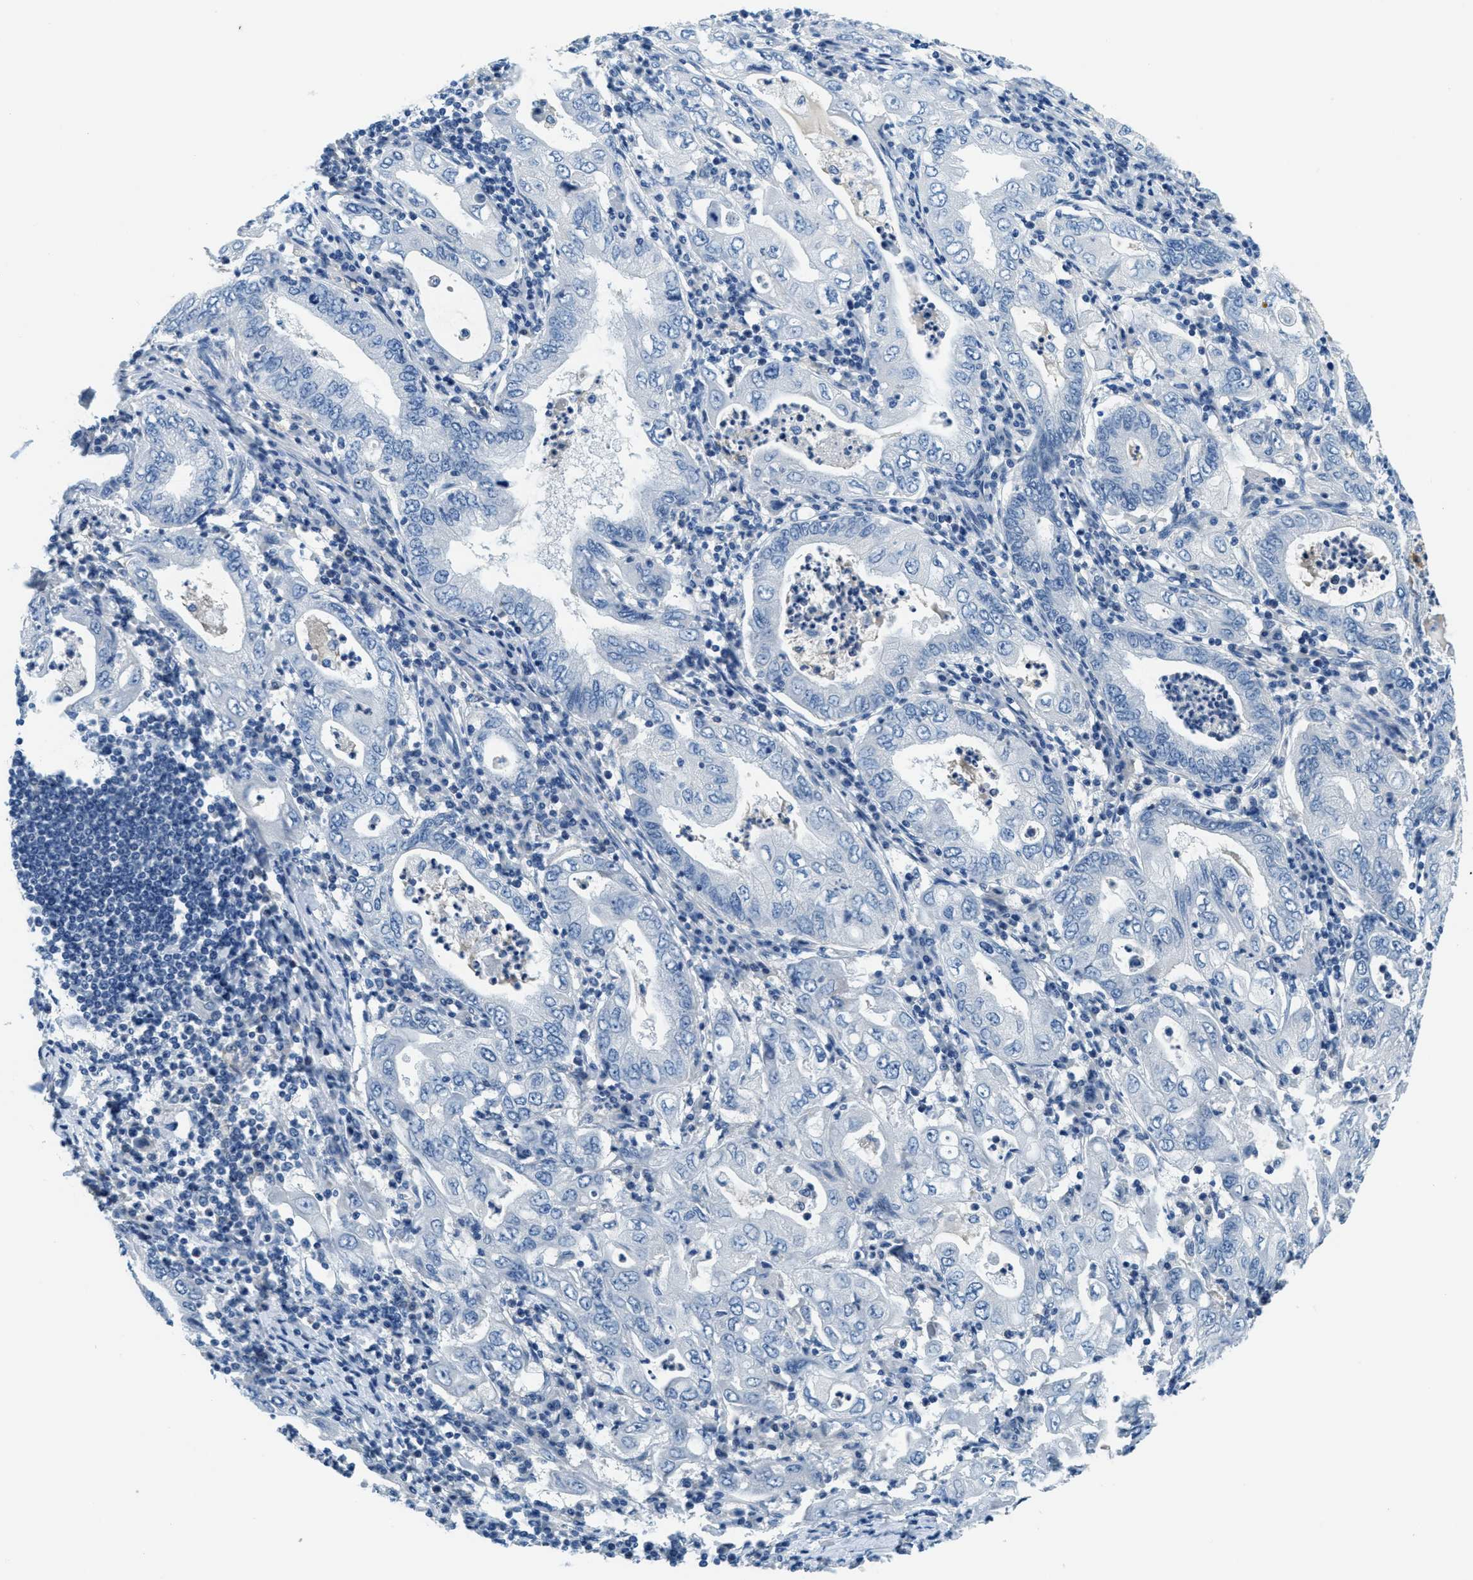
{"staining": {"intensity": "negative", "quantity": "none", "location": "none"}, "tissue": "stomach cancer", "cell_type": "Tumor cells", "image_type": "cancer", "snomed": [{"axis": "morphology", "description": "Normal tissue, NOS"}, {"axis": "morphology", "description": "Adenocarcinoma, NOS"}, {"axis": "topography", "description": "Esophagus"}, {"axis": "topography", "description": "Stomach, upper"}, {"axis": "topography", "description": "Peripheral nerve tissue"}], "caption": "A high-resolution micrograph shows immunohistochemistry (IHC) staining of stomach cancer, which shows no significant positivity in tumor cells.", "gene": "A2M", "patient": {"sex": "male", "age": 62}}